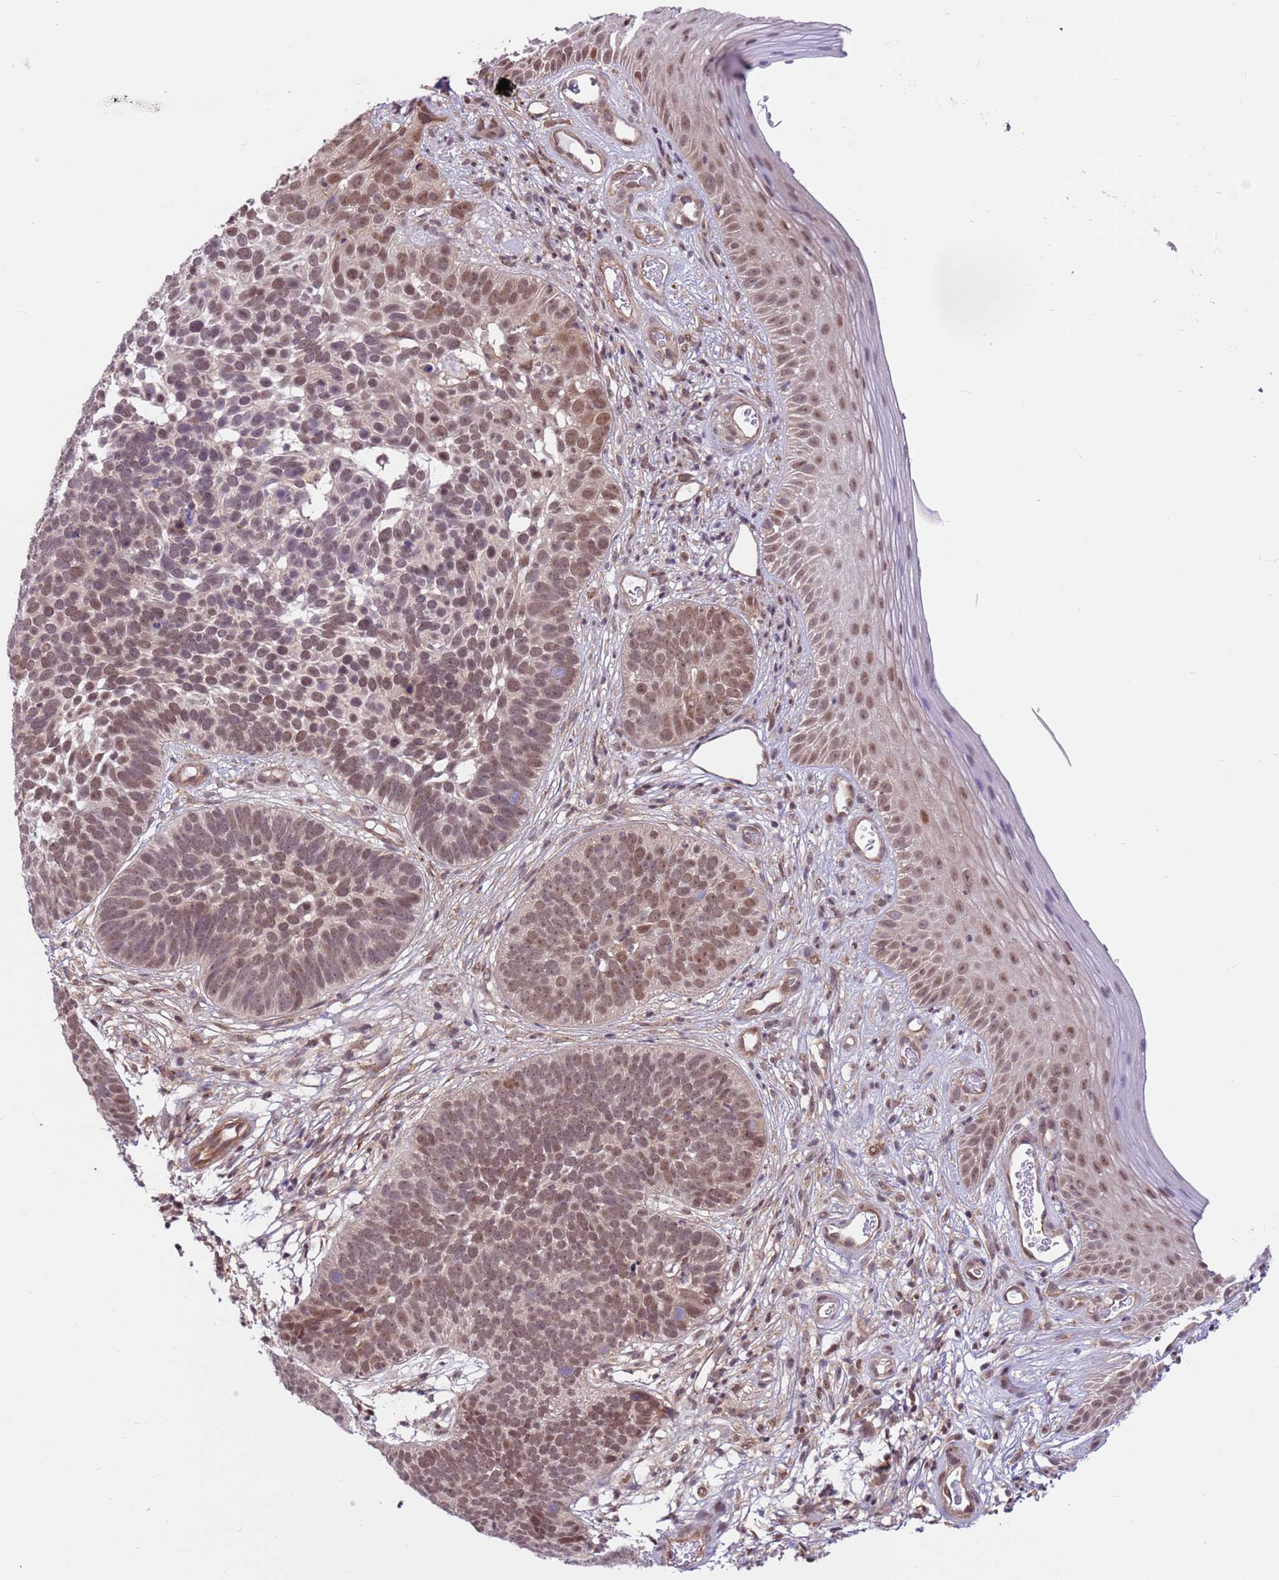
{"staining": {"intensity": "moderate", "quantity": ">75%", "location": "nuclear"}, "tissue": "skin cancer", "cell_type": "Tumor cells", "image_type": "cancer", "snomed": [{"axis": "morphology", "description": "Basal cell carcinoma"}, {"axis": "topography", "description": "Skin"}], "caption": "Skin cancer (basal cell carcinoma) tissue displays moderate nuclear expression in approximately >75% of tumor cells", "gene": "DCAF4", "patient": {"sex": "male", "age": 89}}